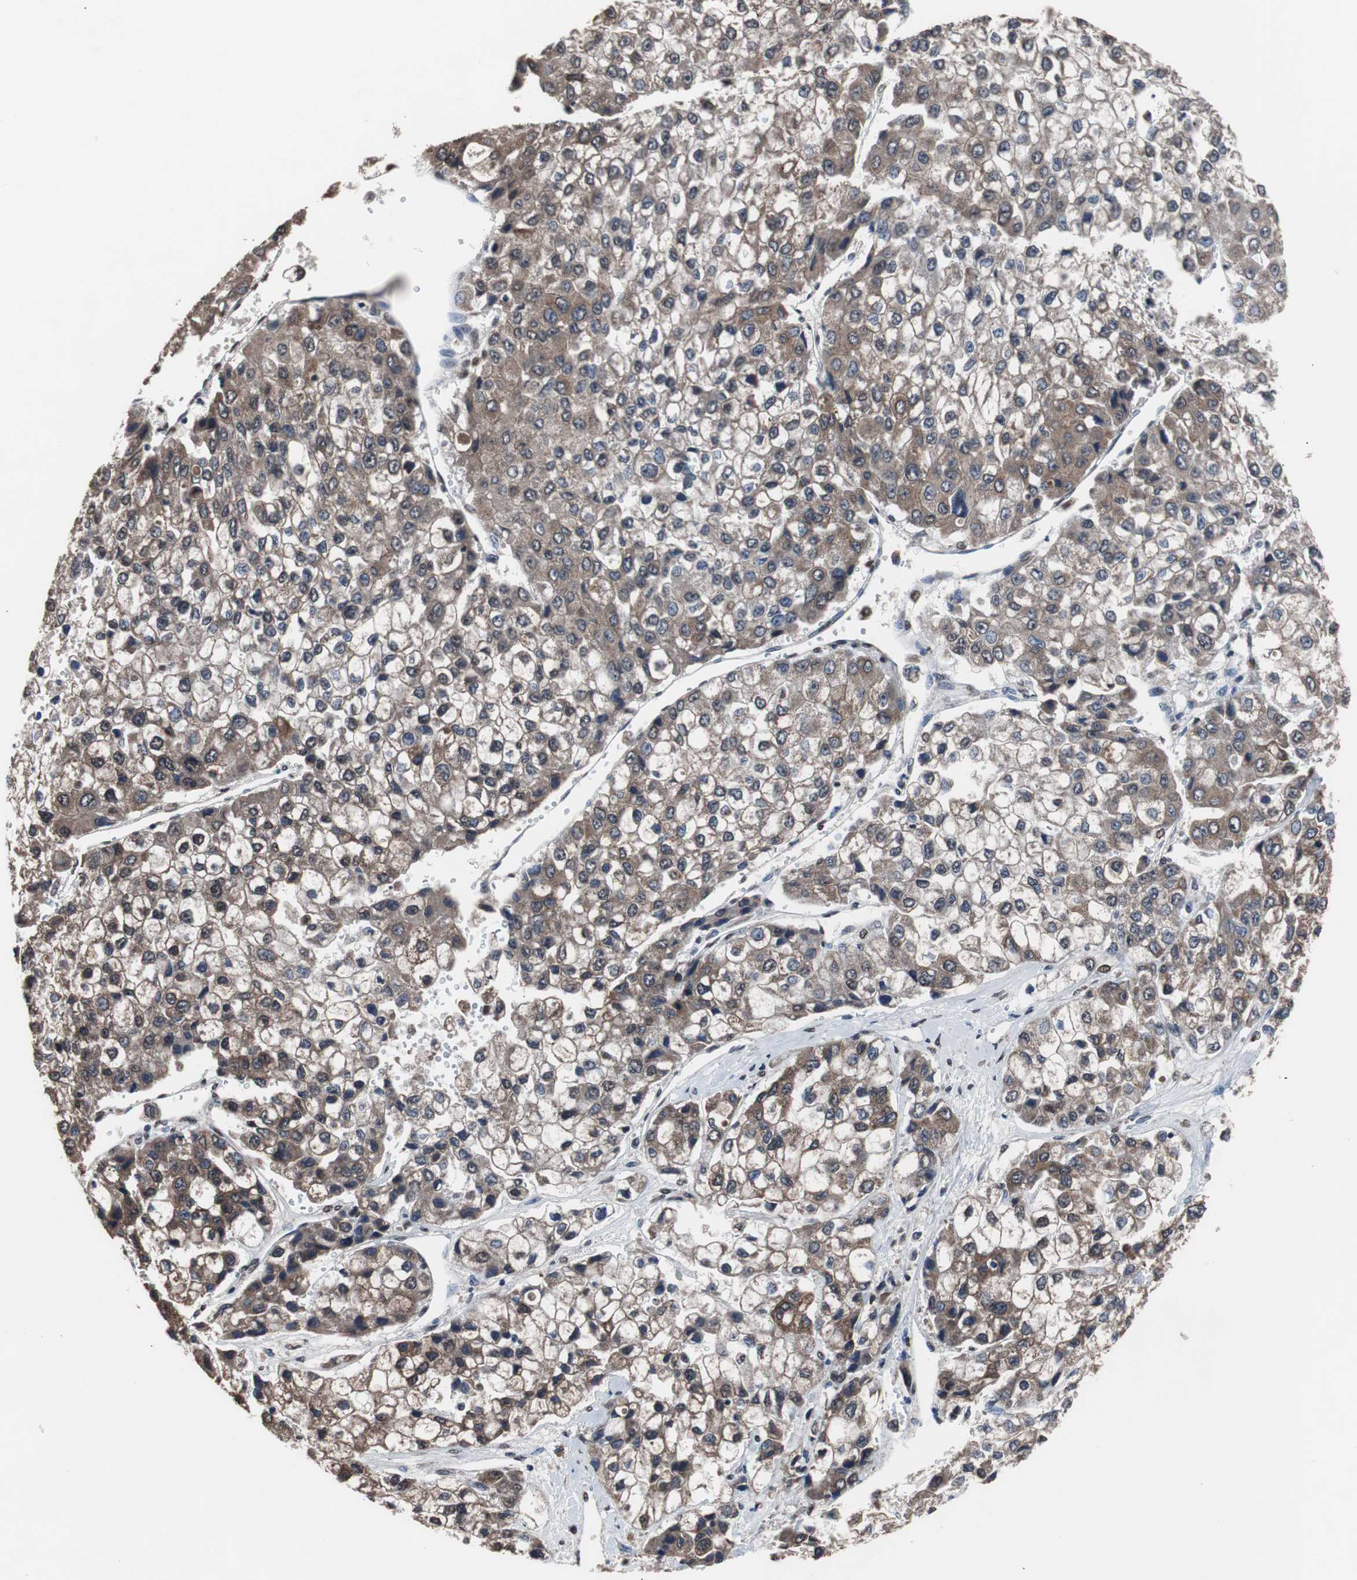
{"staining": {"intensity": "moderate", "quantity": ">75%", "location": "cytoplasmic/membranous"}, "tissue": "liver cancer", "cell_type": "Tumor cells", "image_type": "cancer", "snomed": [{"axis": "morphology", "description": "Carcinoma, Hepatocellular, NOS"}, {"axis": "topography", "description": "Liver"}], "caption": "This micrograph demonstrates immunohistochemistry staining of liver hepatocellular carcinoma, with medium moderate cytoplasmic/membranous expression in approximately >75% of tumor cells.", "gene": "MED27", "patient": {"sex": "female", "age": 66}}